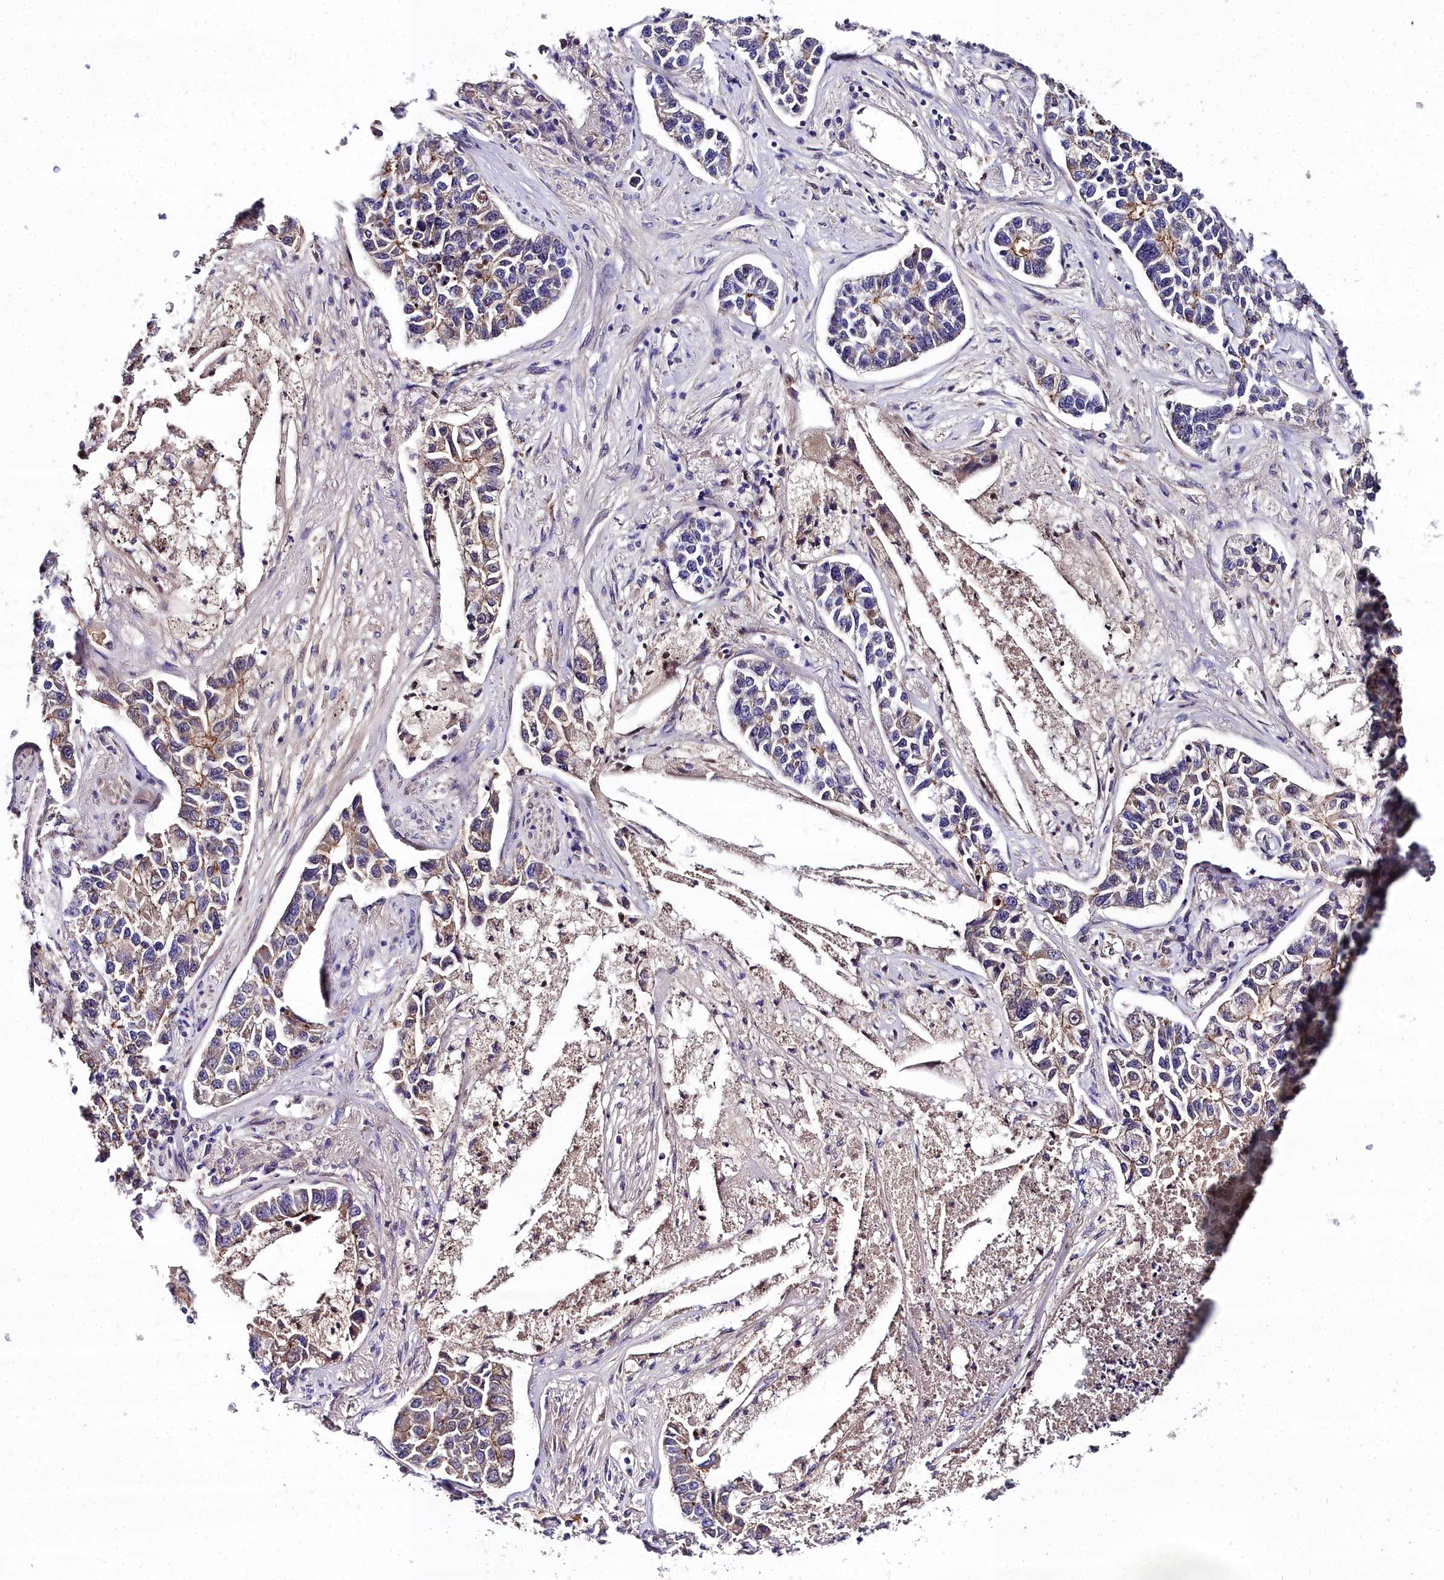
{"staining": {"intensity": "moderate", "quantity": "25%-75%", "location": "cytoplasmic/membranous"}, "tissue": "lung cancer", "cell_type": "Tumor cells", "image_type": "cancer", "snomed": [{"axis": "morphology", "description": "Adenocarcinoma, NOS"}, {"axis": "topography", "description": "Lung"}], "caption": "A brown stain highlights moderate cytoplasmic/membranous staining of a protein in lung cancer tumor cells.", "gene": "NT5M", "patient": {"sex": "male", "age": 49}}